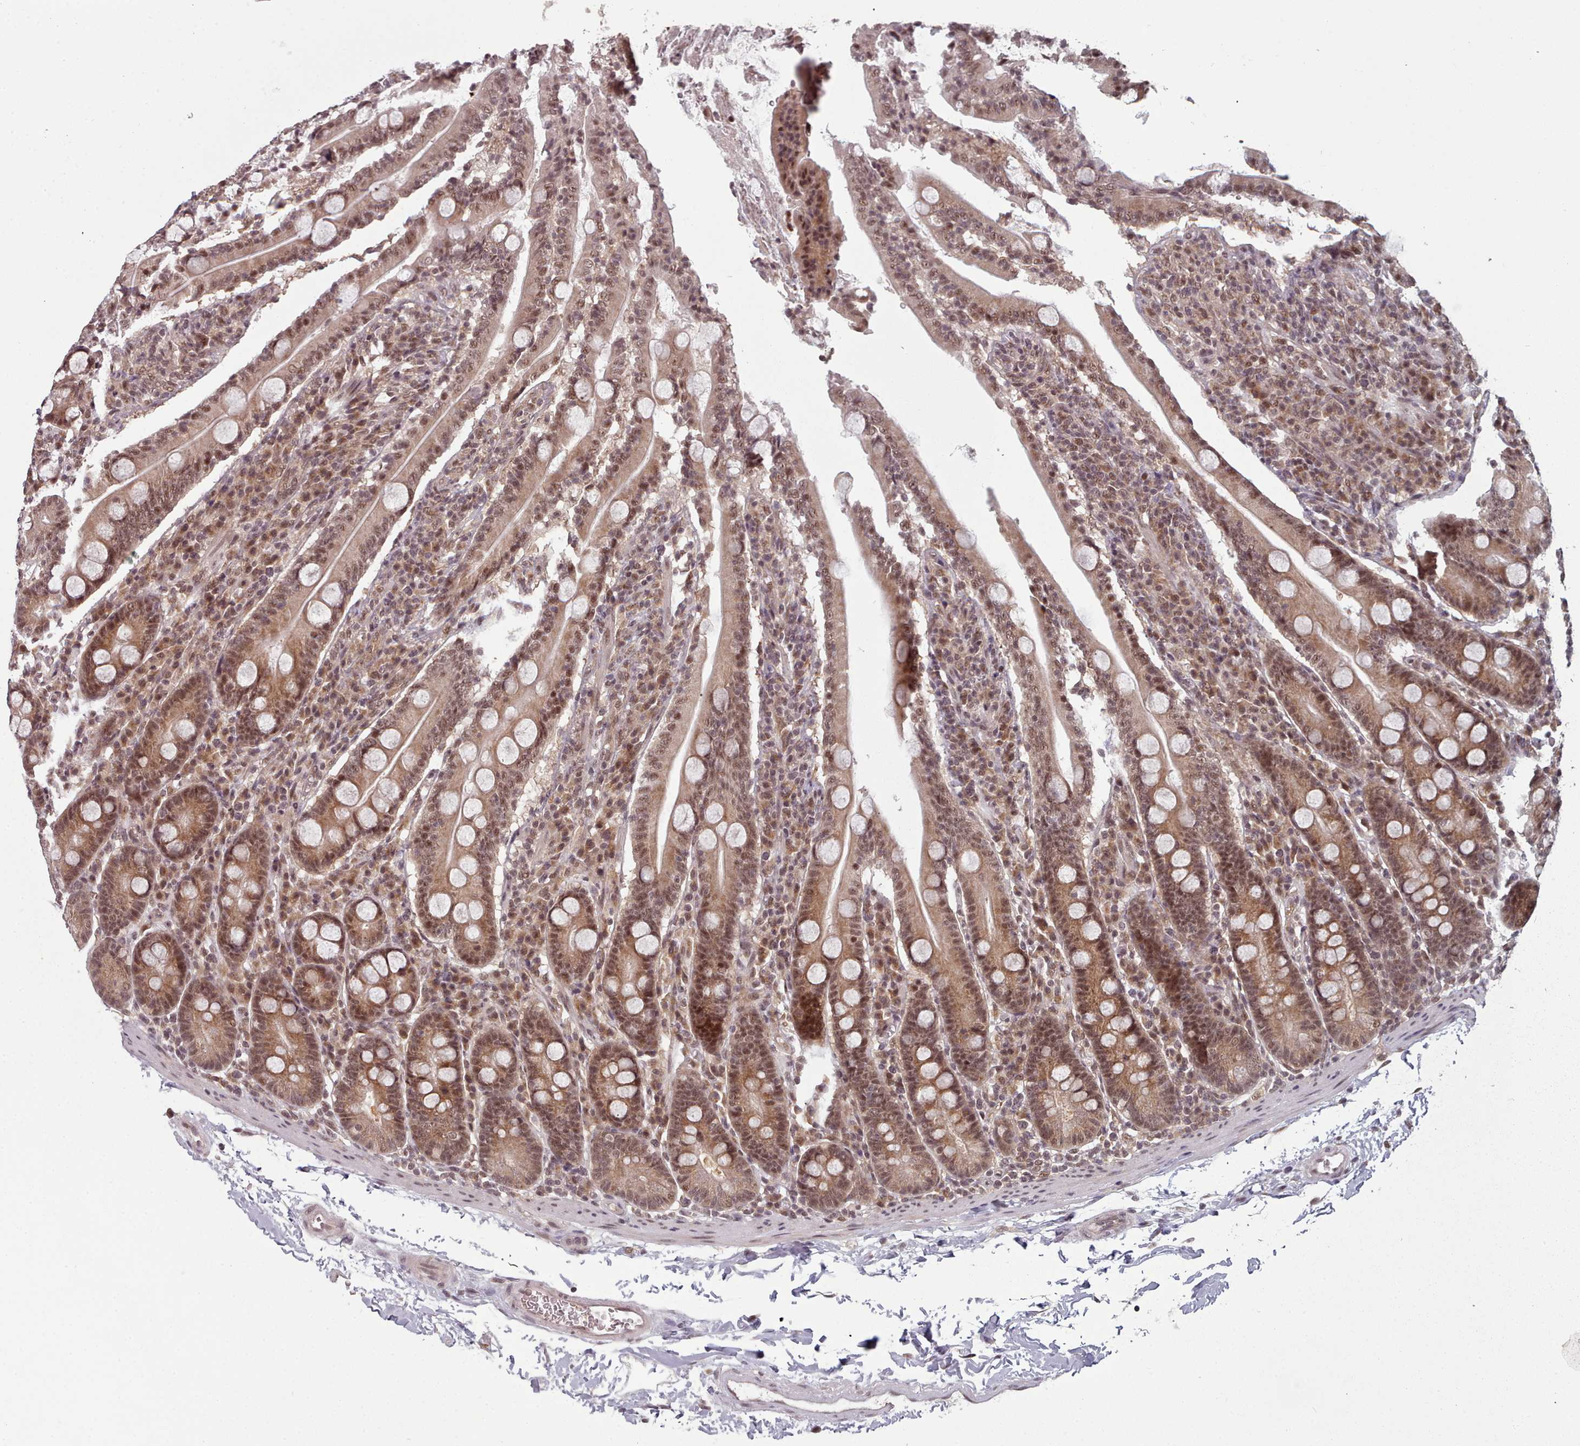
{"staining": {"intensity": "moderate", "quantity": ">75%", "location": "cytoplasmic/membranous,nuclear"}, "tissue": "duodenum", "cell_type": "Glandular cells", "image_type": "normal", "snomed": [{"axis": "morphology", "description": "Normal tissue, NOS"}, {"axis": "topography", "description": "Duodenum"}], "caption": "Immunohistochemistry image of unremarkable duodenum: human duodenum stained using immunohistochemistry (IHC) exhibits medium levels of moderate protein expression localized specifically in the cytoplasmic/membranous,nuclear of glandular cells, appearing as a cytoplasmic/membranous,nuclear brown color.", "gene": "DHX8", "patient": {"sex": "male", "age": 35}}